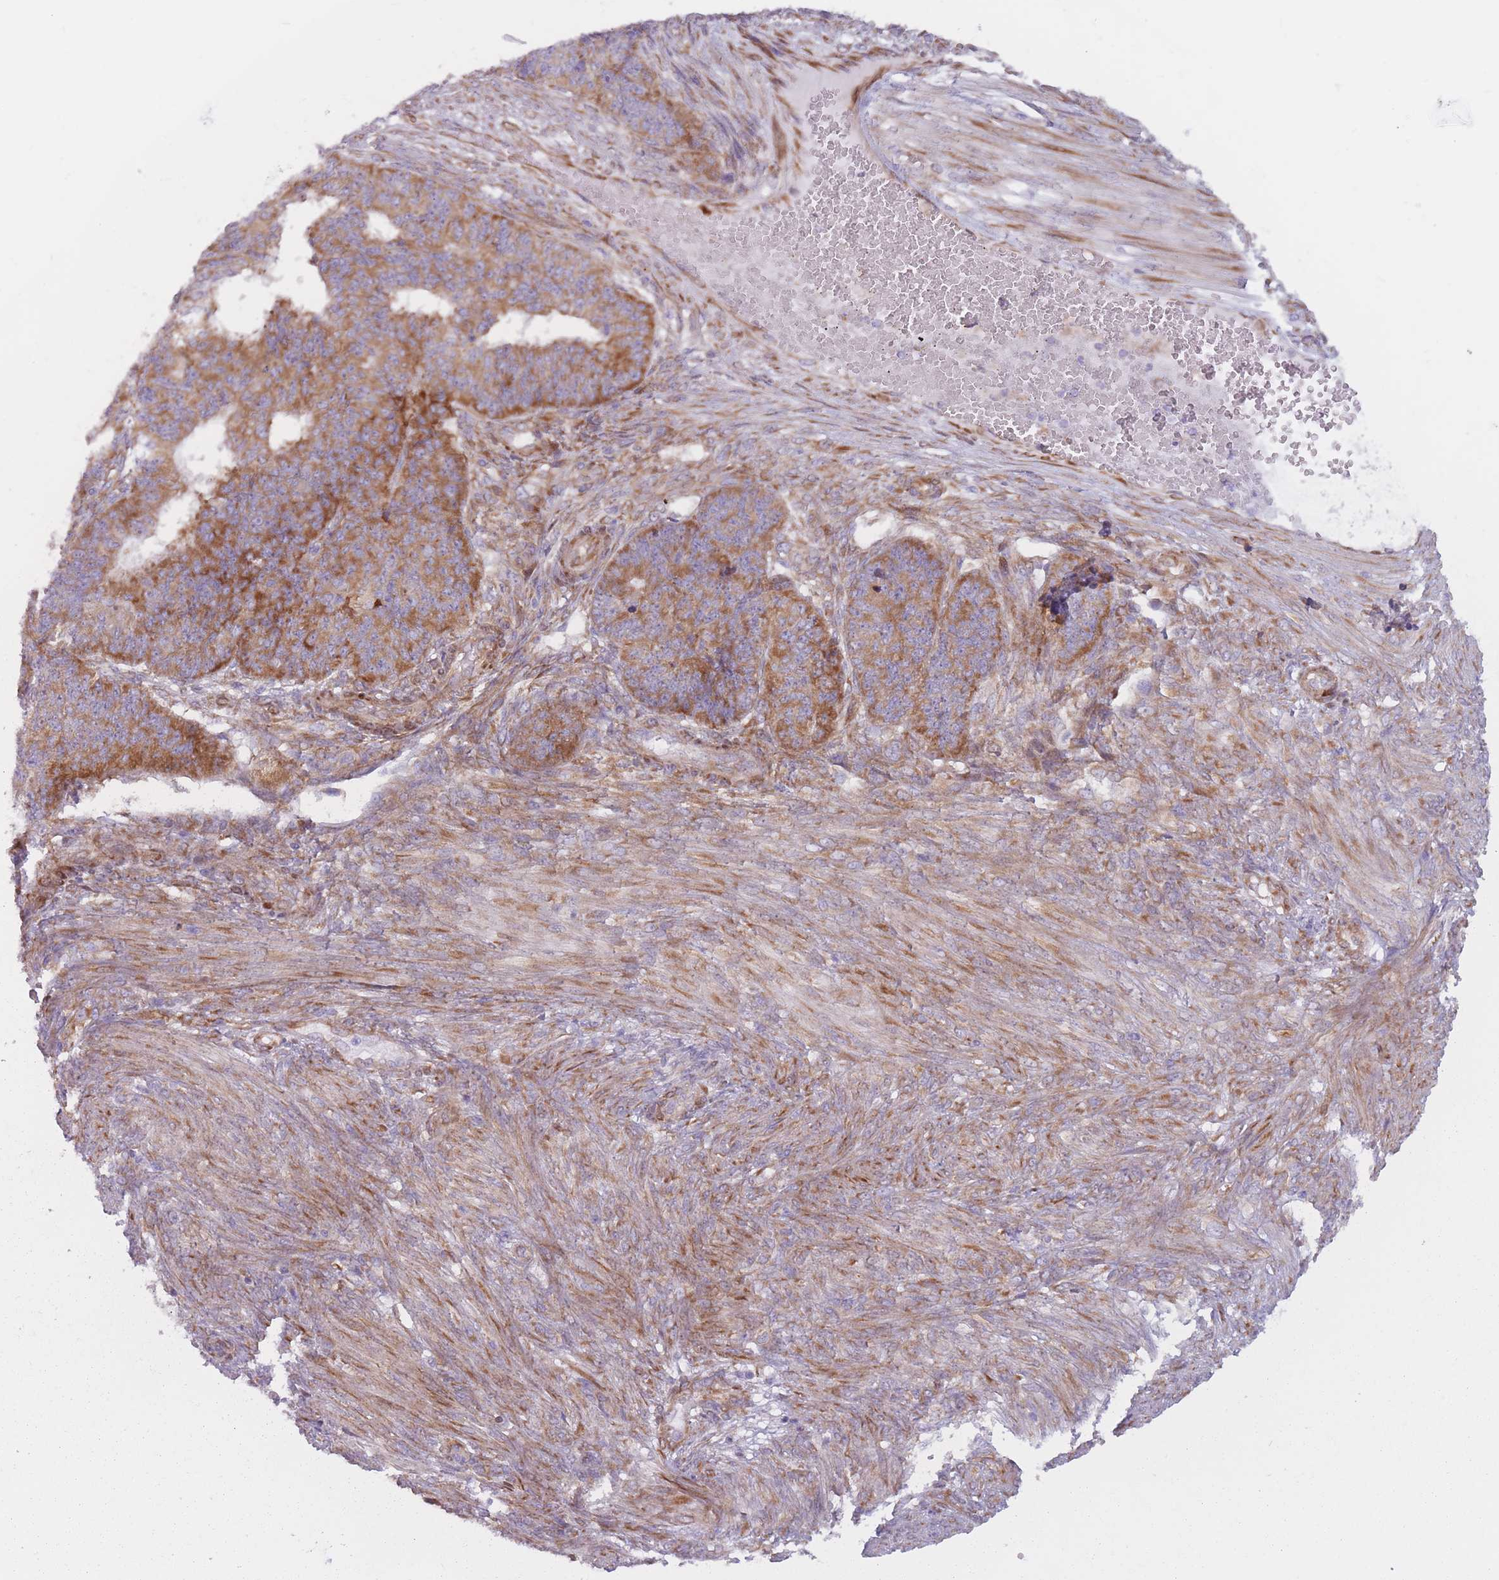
{"staining": {"intensity": "moderate", "quantity": ">75%", "location": "cytoplasmic/membranous"}, "tissue": "endometrial cancer", "cell_type": "Tumor cells", "image_type": "cancer", "snomed": [{"axis": "morphology", "description": "Adenocarcinoma, NOS"}, {"axis": "topography", "description": "Endometrium"}], "caption": "Immunohistochemical staining of endometrial cancer demonstrates medium levels of moderate cytoplasmic/membranous protein staining in approximately >75% of tumor cells.", "gene": "RPL18", "patient": {"sex": "female", "age": 32}}